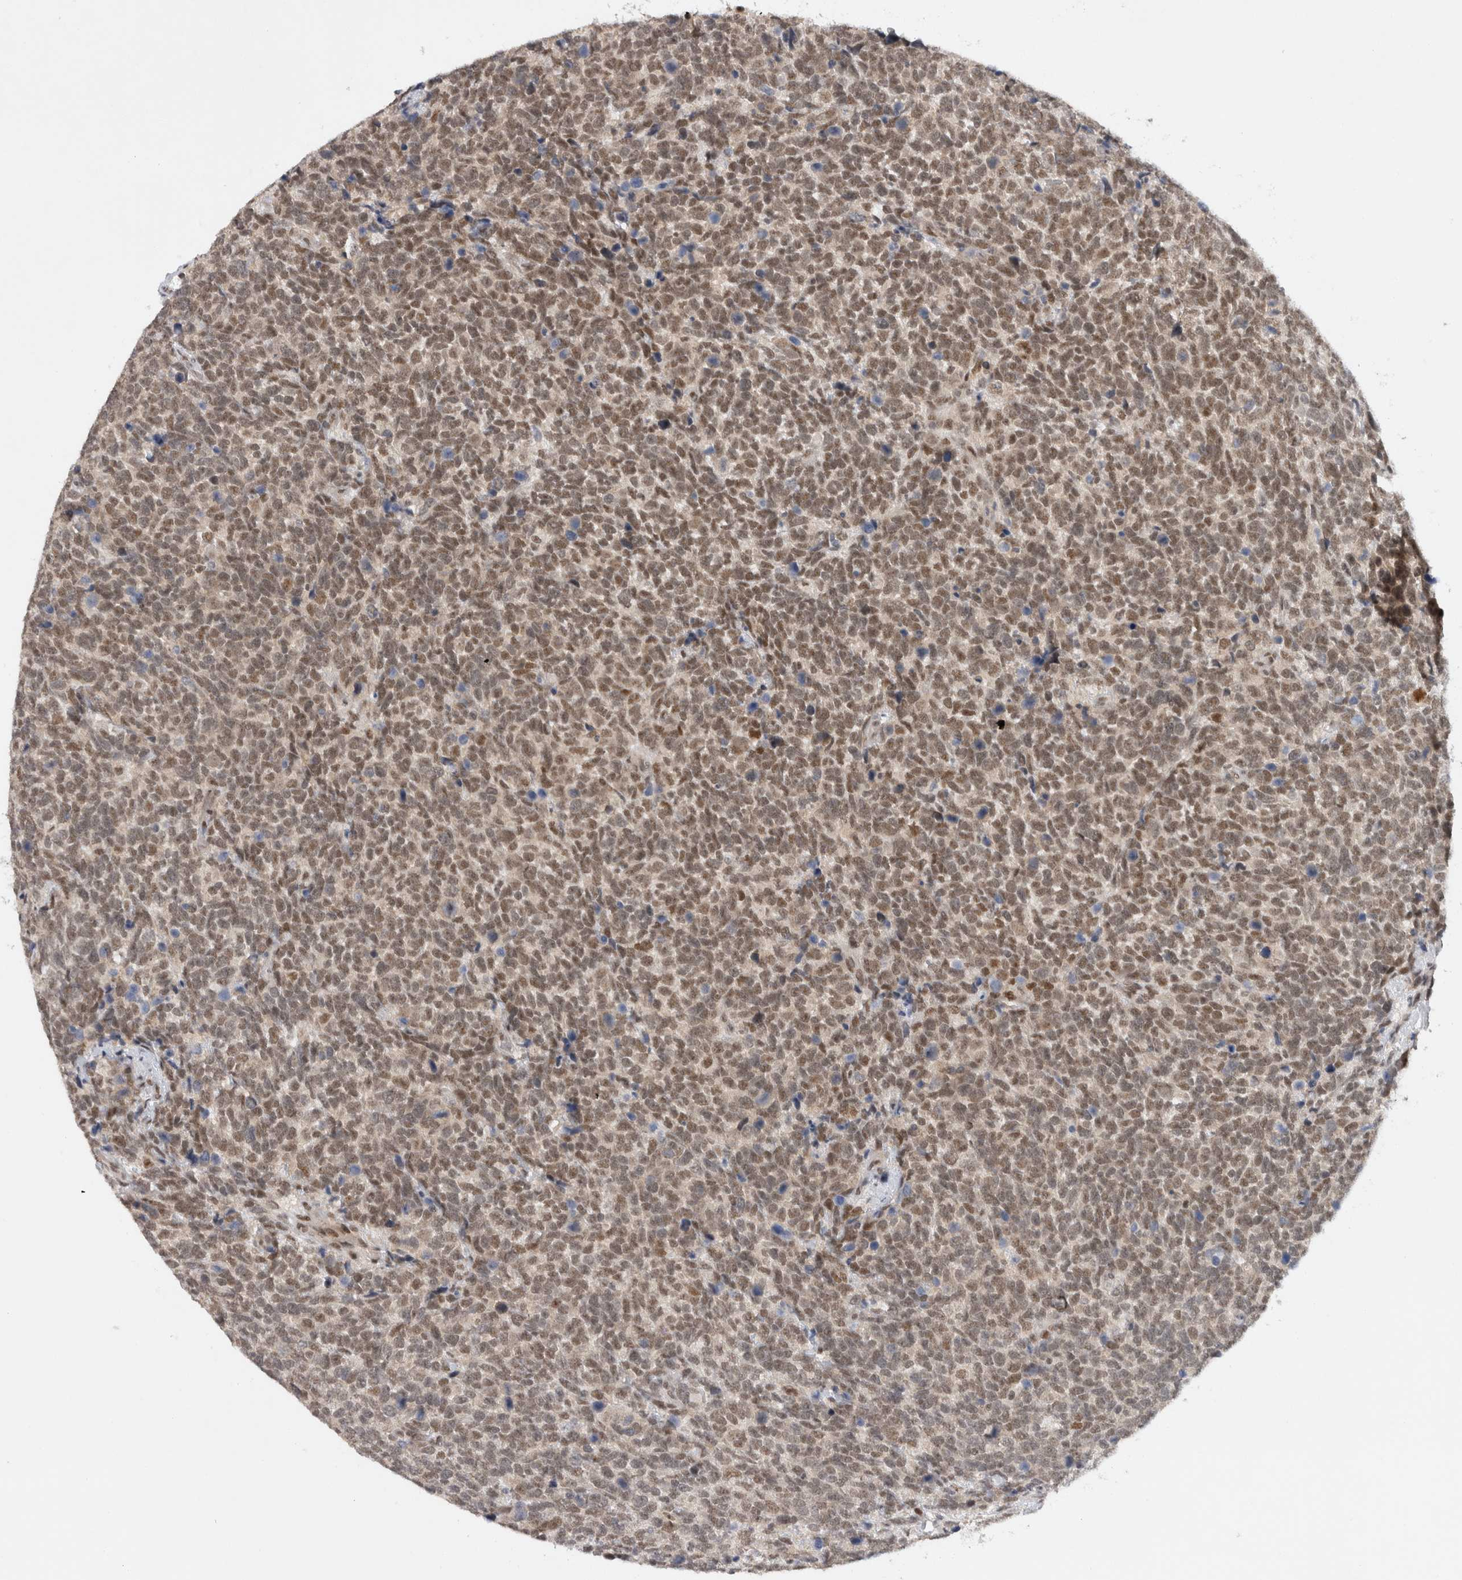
{"staining": {"intensity": "weak", "quantity": ">75%", "location": "nuclear"}, "tissue": "urothelial cancer", "cell_type": "Tumor cells", "image_type": "cancer", "snomed": [{"axis": "morphology", "description": "Urothelial carcinoma, High grade"}, {"axis": "topography", "description": "Urinary bladder"}], "caption": "IHC histopathology image of human urothelial carcinoma (high-grade) stained for a protein (brown), which exhibits low levels of weak nuclear positivity in about >75% of tumor cells.", "gene": "HESX1", "patient": {"sex": "female", "age": 82}}